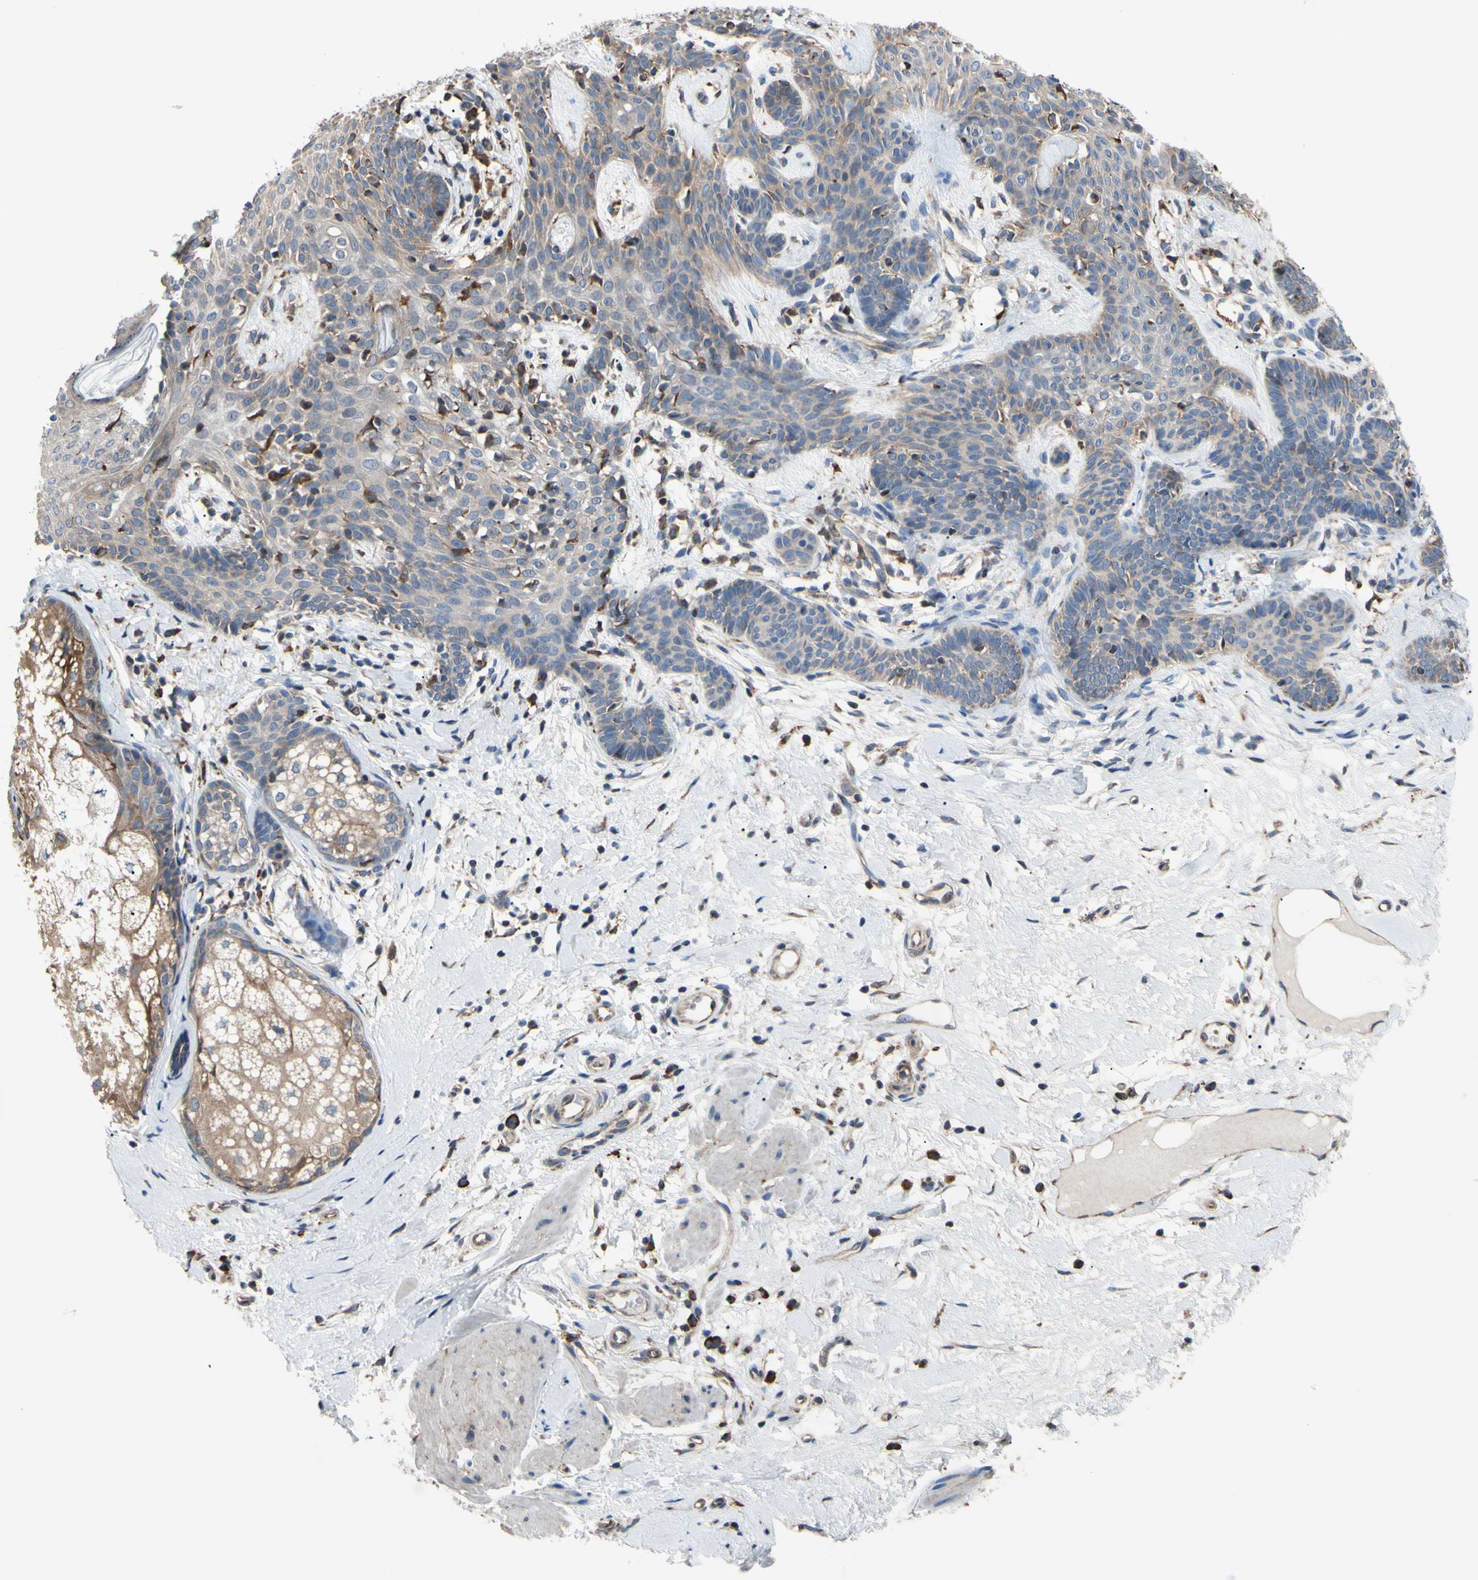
{"staining": {"intensity": "moderate", "quantity": ">75%", "location": "cytoplasmic/membranous"}, "tissue": "skin cancer", "cell_type": "Tumor cells", "image_type": "cancer", "snomed": [{"axis": "morphology", "description": "Developmental malformation"}, {"axis": "morphology", "description": "Basal cell carcinoma"}, {"axis": "topography", "description": "Skin"}], "caption": "This is an image of immunohistochemistry staining of basal cell carcinoma (skin), which shows moderate expression in the cytoplasmic/membranous of tumor cells.", "gene": "BMF", "patient": {"sex": "female", "age": 62}}